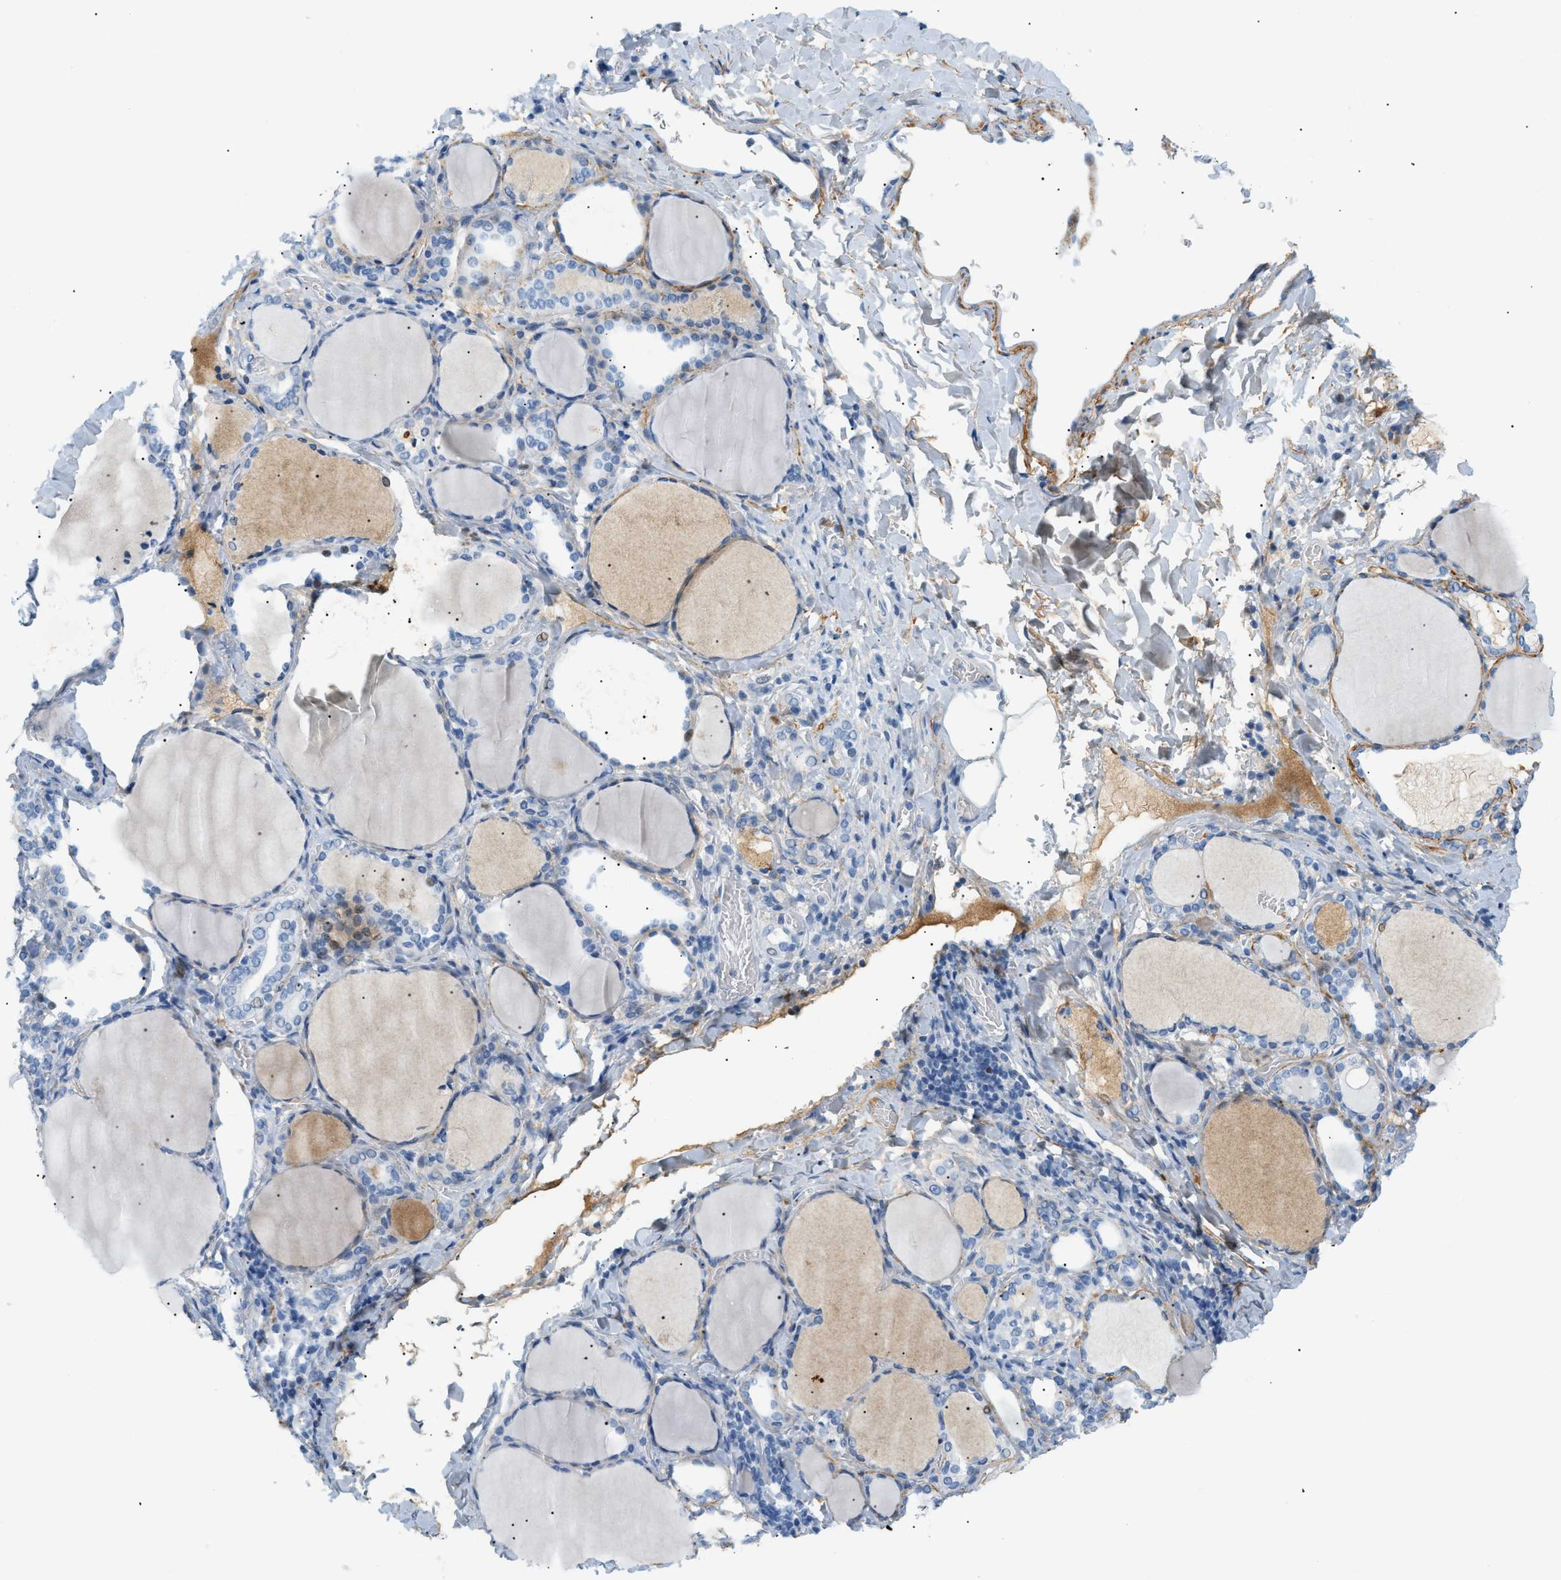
{"staining": {"intensity": "negative", "quantity": "none", "location": "none"}, "tissue": "thyroid gland", "cell_type": "Glandular cells", "image_type": "normal", "snomed": [{"axis": "morphology", "description": "Normal tissue, NOS"}, {"axis": "morphology", "description": "Papillary adenocarcinoma, NOS"}, {"axis": "topography", "description": "Thyroid gland"}], "caption": "This is an immunohistochemistry photomicrograph of benign thyroid gland. There is no expression in glandular cells.", "gene": "CFH", "patient": {"sex": "female", "age": 30}}